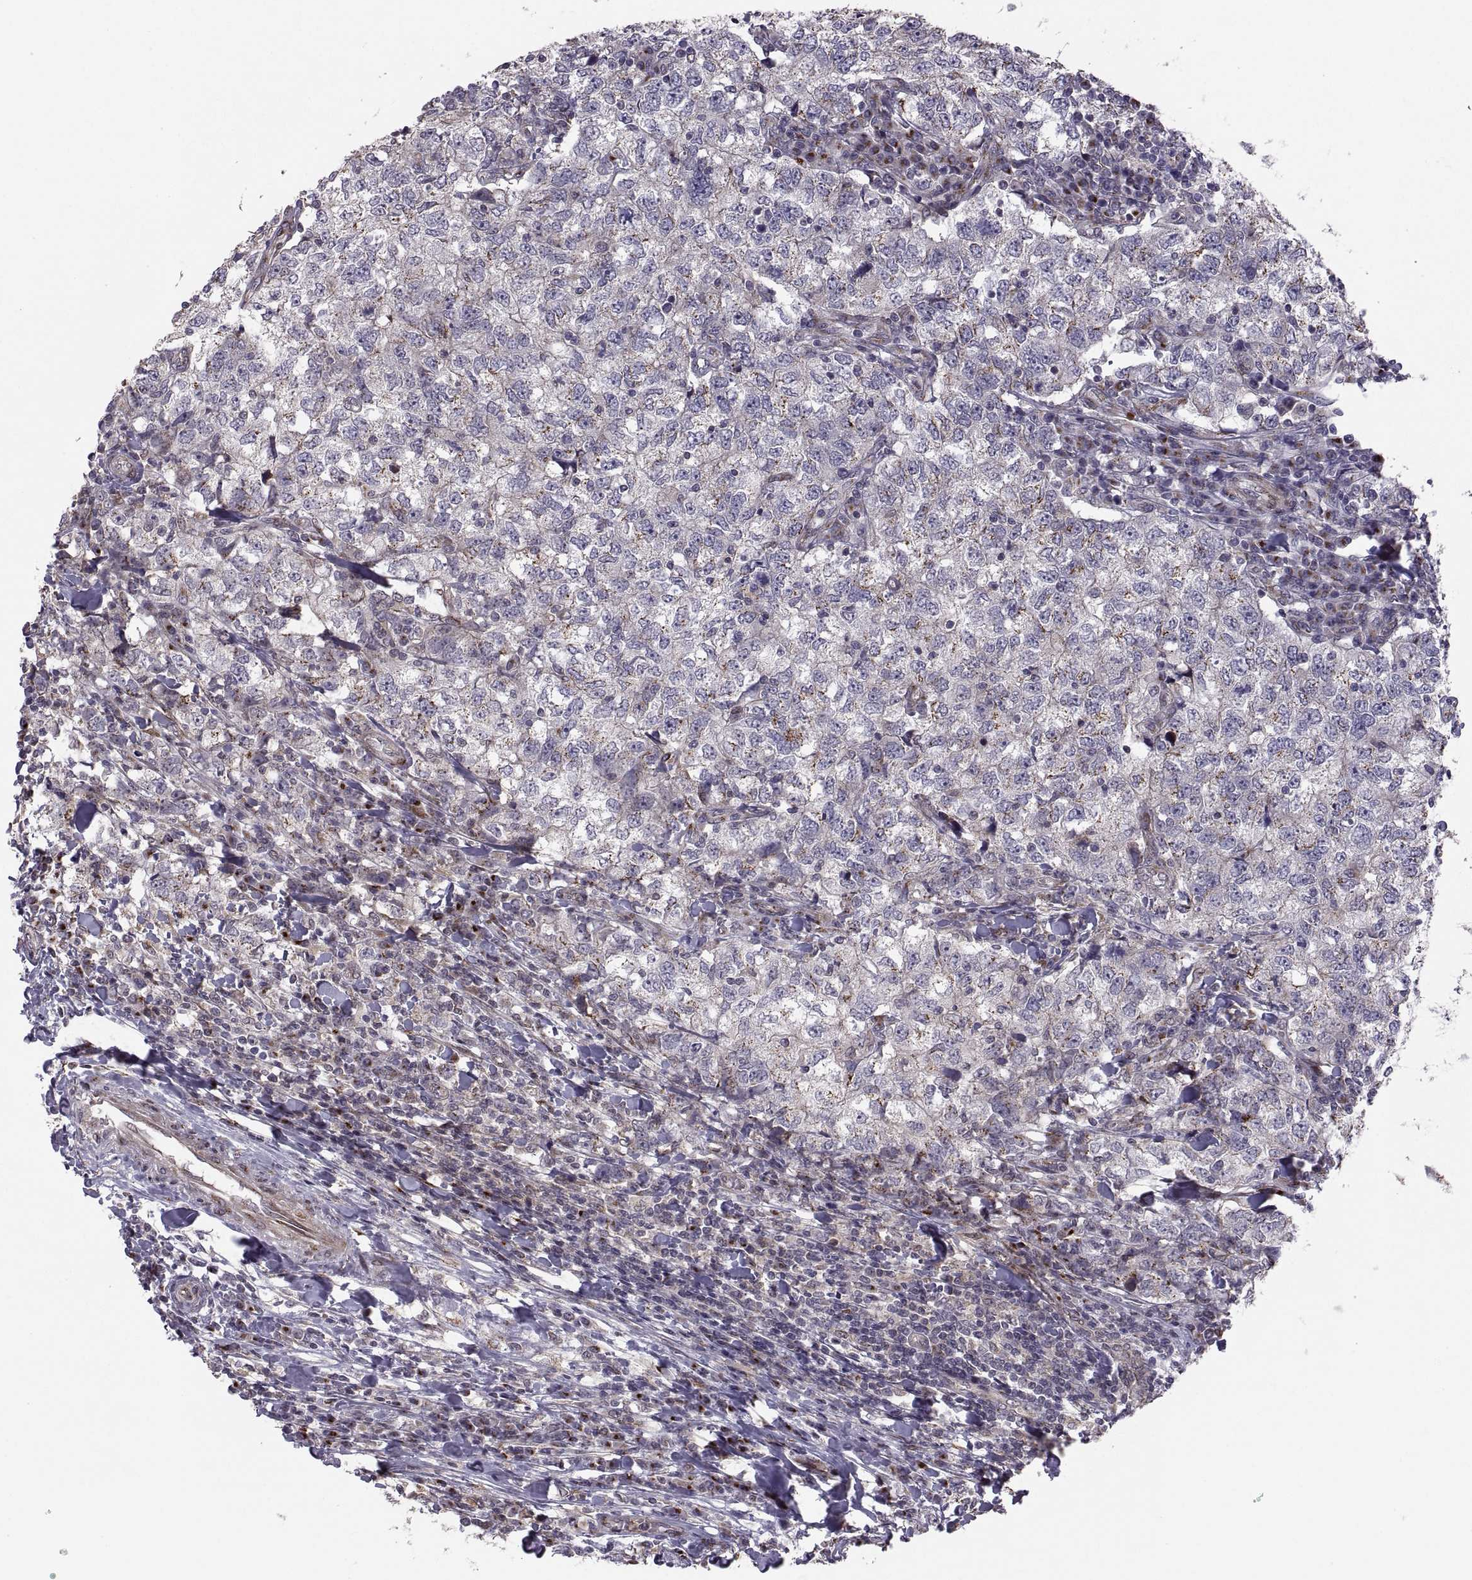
{"staining": {"intensity": "negative", "quantity": "none", "location": "none"}, "tissue": "breast cancer", "cell_type": "Tumor cells", "image_type": "cancer", "snomed": [{"axis": "morphology", "description": "Duct carcinoma"}, {"axis": "topography", "description": "Breast"}], "caption": "Tumor cells show no significant positivity in breast infiltrating ductal carcinoma.", "gene": "TESC", "patient": {"sex": "female", "age": 30}}